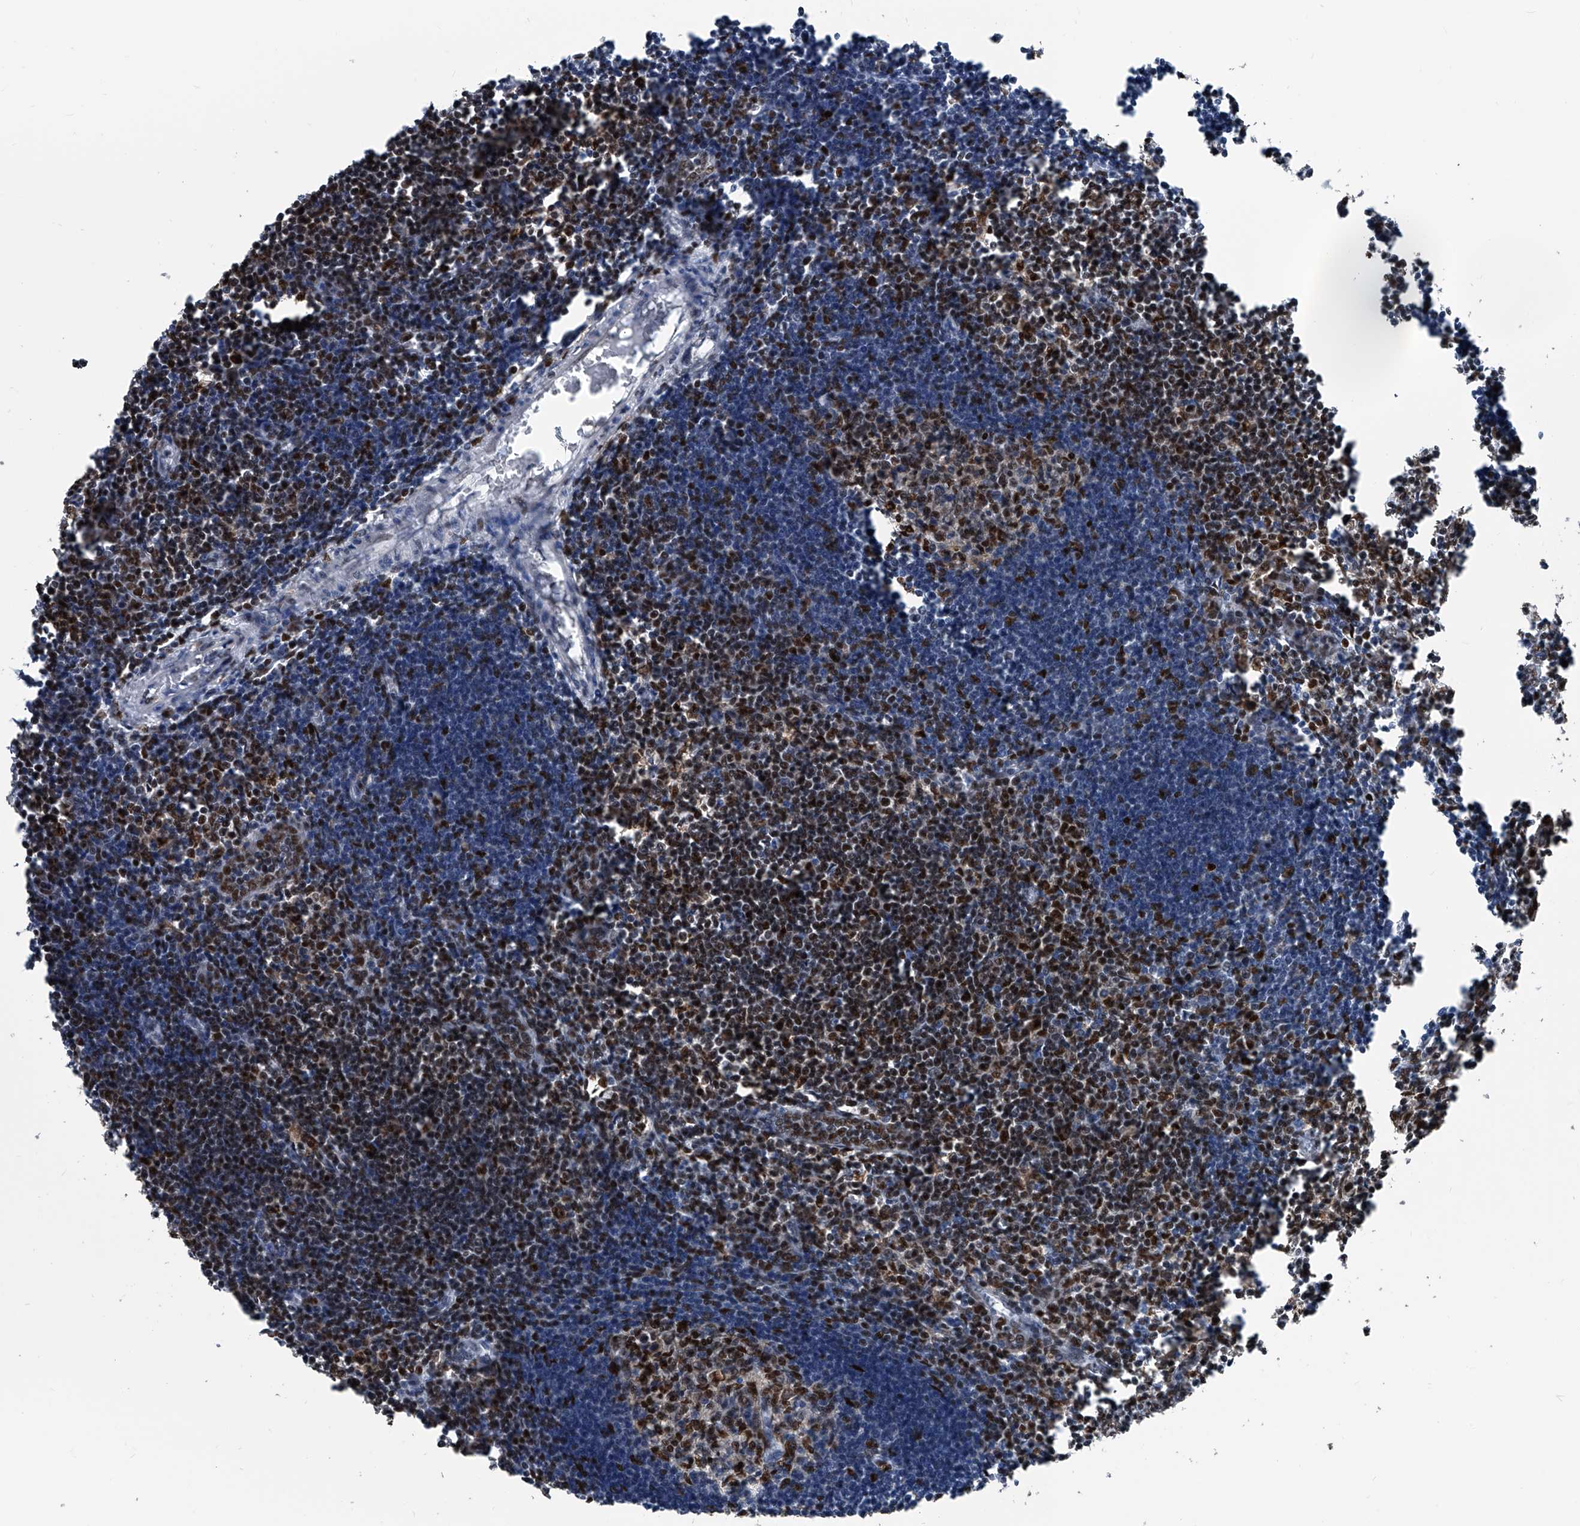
{"staining": {"intensity": "strong", "quantity": "25%-75%", "location": "nuclear"}, "tissue": "lymph node", "cell_type": "Germinal center cells", "image_type": "normal", "snomed": [{"axis": "morphology", "description": "Normal tissue, NOS"}, {"axis": "morphology", "description": "Malignant melanoma, Metastatic site"}, {"axis": "topography", "description": "Lymph node"}], "caption": "Immunohistochemistry (IHC) (DAB (3,3'-diaminobenzidine)) staining of unremarkable lymph node exhibits strong nuclear protein positivity in approximately 25%-75% of germinal center cells.", "gene": "FKBP5", "patient": {"sex": "male", "age": 41}}